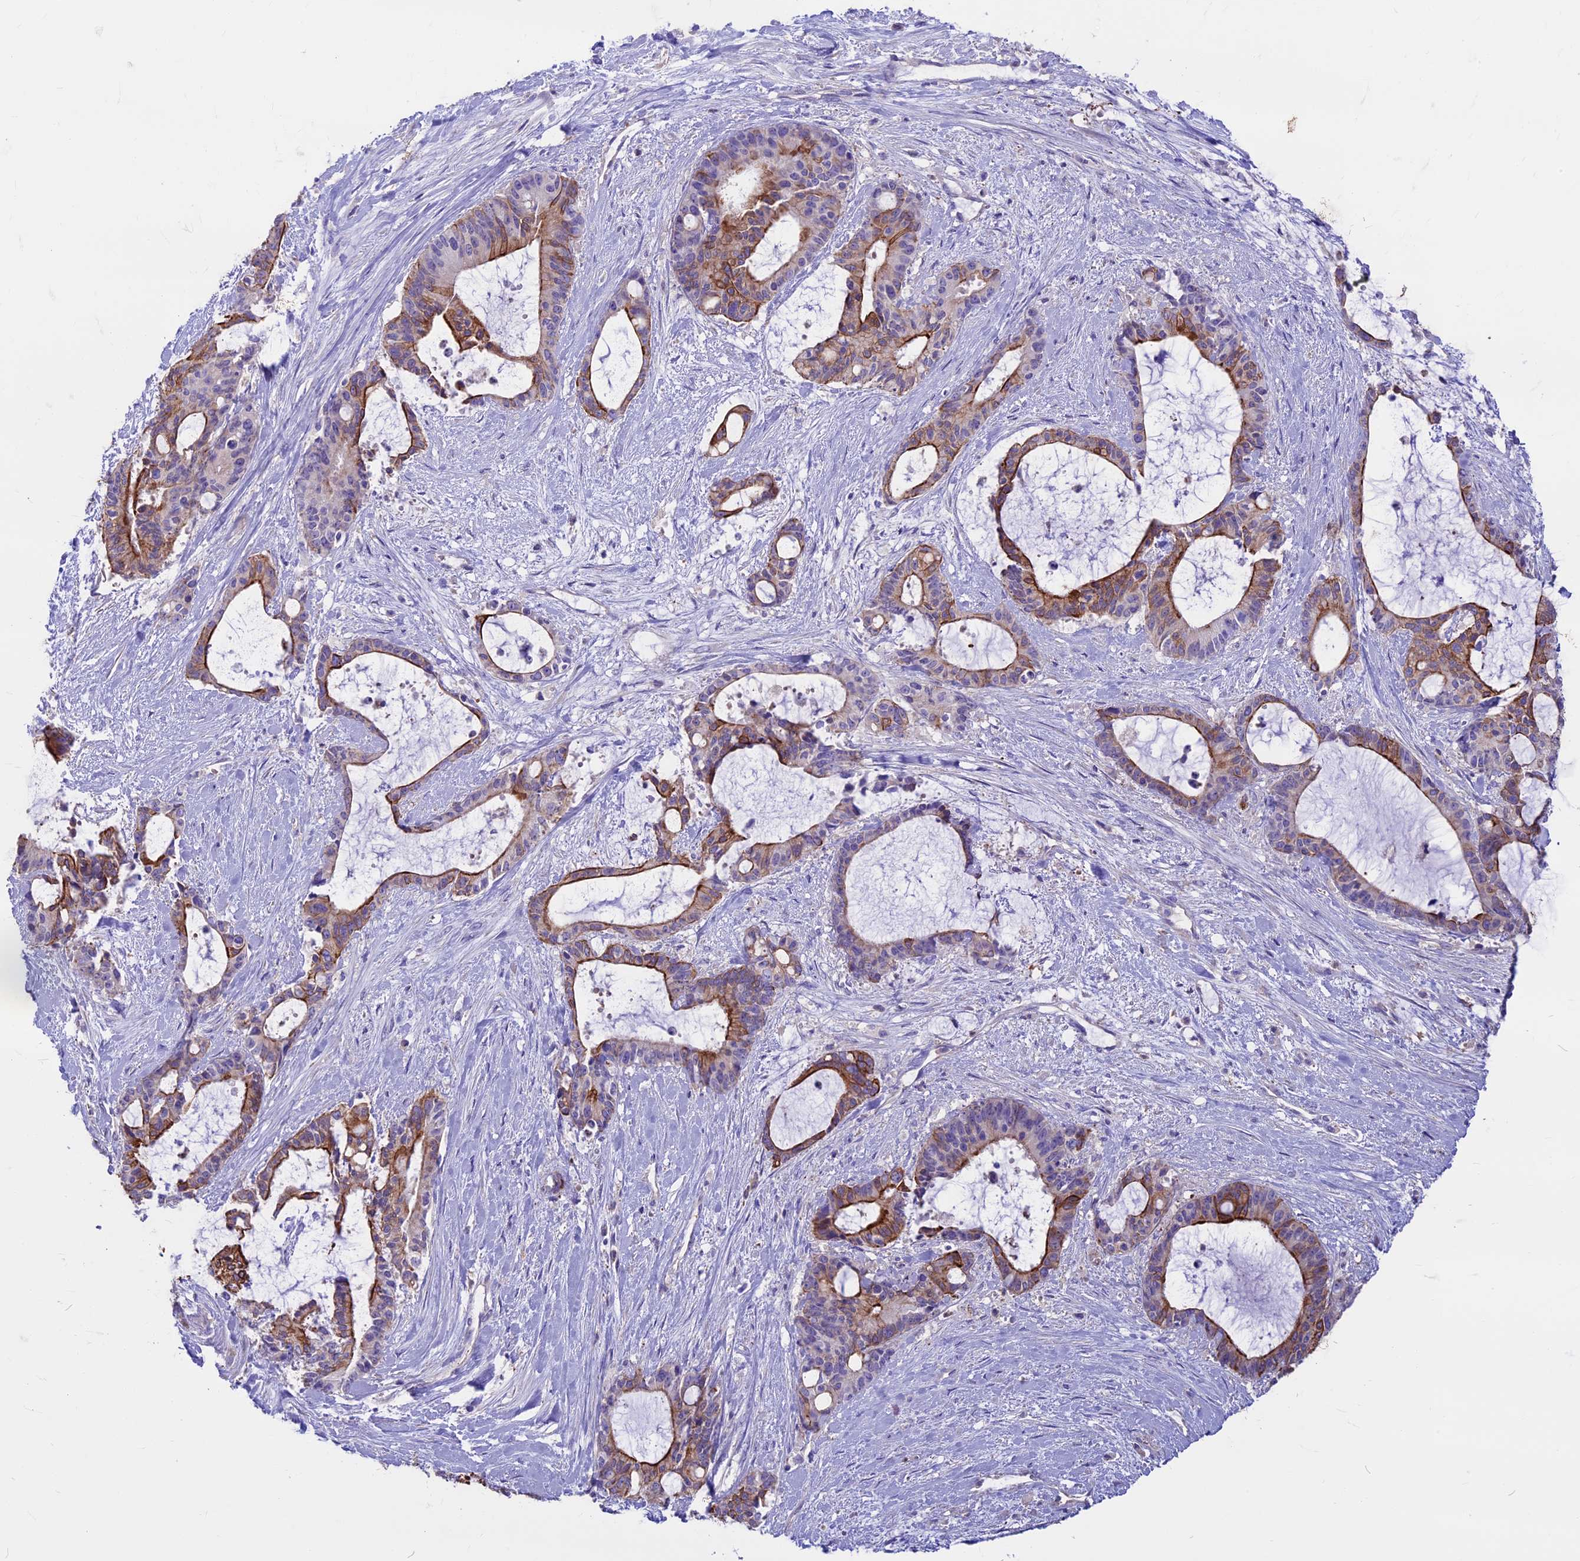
{"staining": {"intensity": "strong", "quantity": "25%-75%", "location": "cytoplasmic/membranous"}, "tissue": "liver cancer", "cell_type": "Tumor cells", "image_type": "cancer", "snomed": [{"axis": "morphology", "description": "Normal tissue, NOS"}, {"axis": "morphology", "description": "Cholangiocarcinoma"}, {"axis": "topography", "description": "Liver"}, {"axis": "topography", "description": "Peripheral nerve tissue"}], "caption": "Tumor cells display high levels of strong cytoplasmic/membranous positivity in approximately 25%-75% of cells in liver cholangiocarcinoma. (DAB = brown stain, brightfield microscopy at high magnification).", "gene": "CDAN1", "patient": {"sex": "female", "age": 73}}